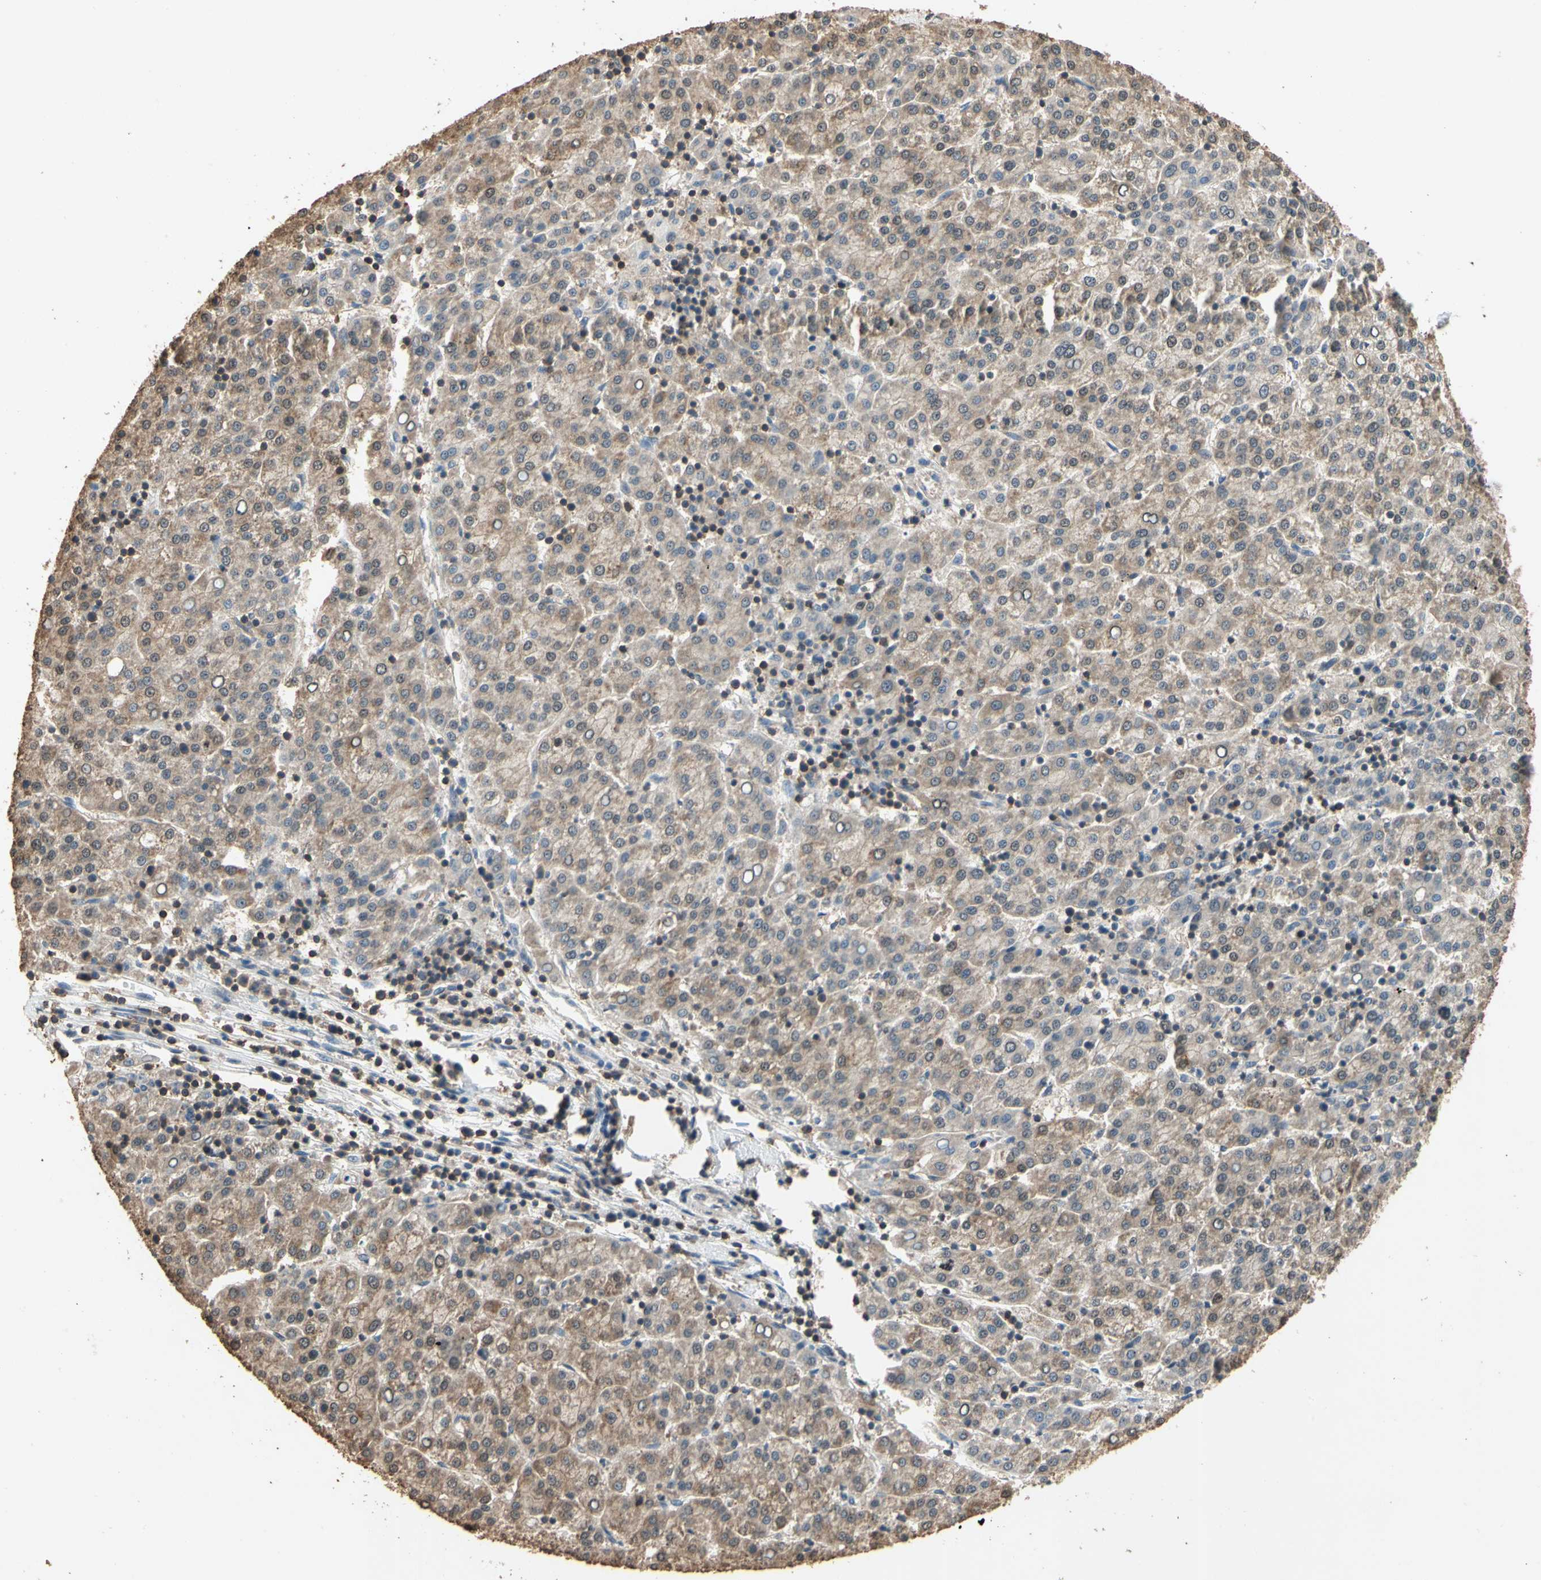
{"staining": {"intensity": "weak", "quantity": ">75%", "location": "cytoplasmic/membranous"}, "tissue": "liver cancer", "cell_type": "Tumor cells", "image_type": "cancer", "snomed": [{"axis": "morphology", "description": "Carcinoma, Hepatocellular, NOS"}, {"axis": "topography", "description": "Liver"}], "caption": "Protein expression analysis of human hepatocellular carcinoma (liver) reveals weak cytoplasmic/membranous staining in approximately >75% of tumor cells.", "gene": "MAP3K10", "patient": {"sex": "female", "age": 58}}